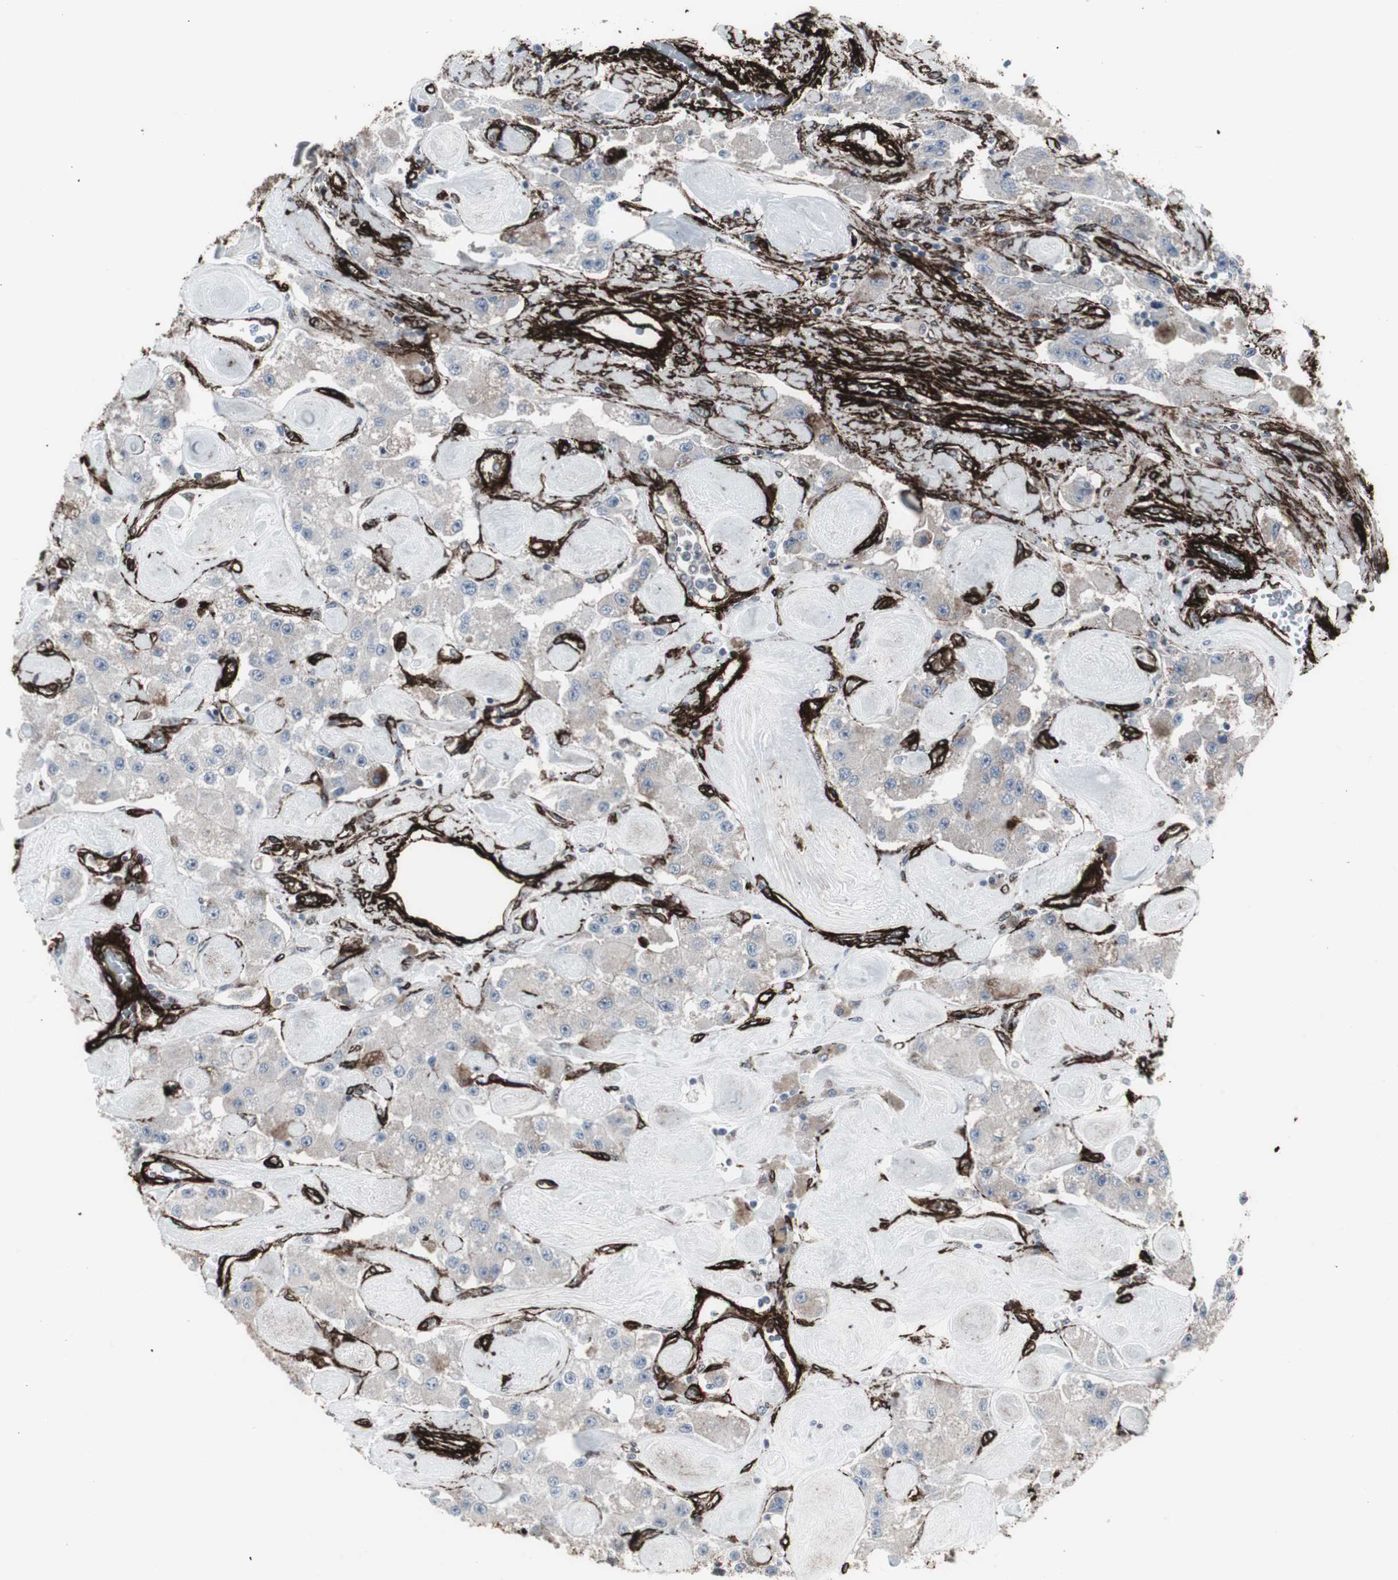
{"staining": {"intensity": "negative", "quantity": "none", "location": "none"}, "tissue": "carcinoid", "cell_type": "Tumor cells", "image_type": "cancer", "snomed": [{"axis": "morphology", "description": "Carcinoid, malignant, NOS"}, {"axis": "topography", "description": "Pancreas"}], "caption": "IHC micrograph of neoplastic tissue: malignant carcinoid stained with DAB (3,3'-diaminobenzidine) exhibits no significant protein positivity in tumor cells. The staining is performed using DAB brown chromogen with nuclei counter-stained in using hematoxylin.", "gene": "PDGFA", "patient": {"sex": "male", "age": 41}}